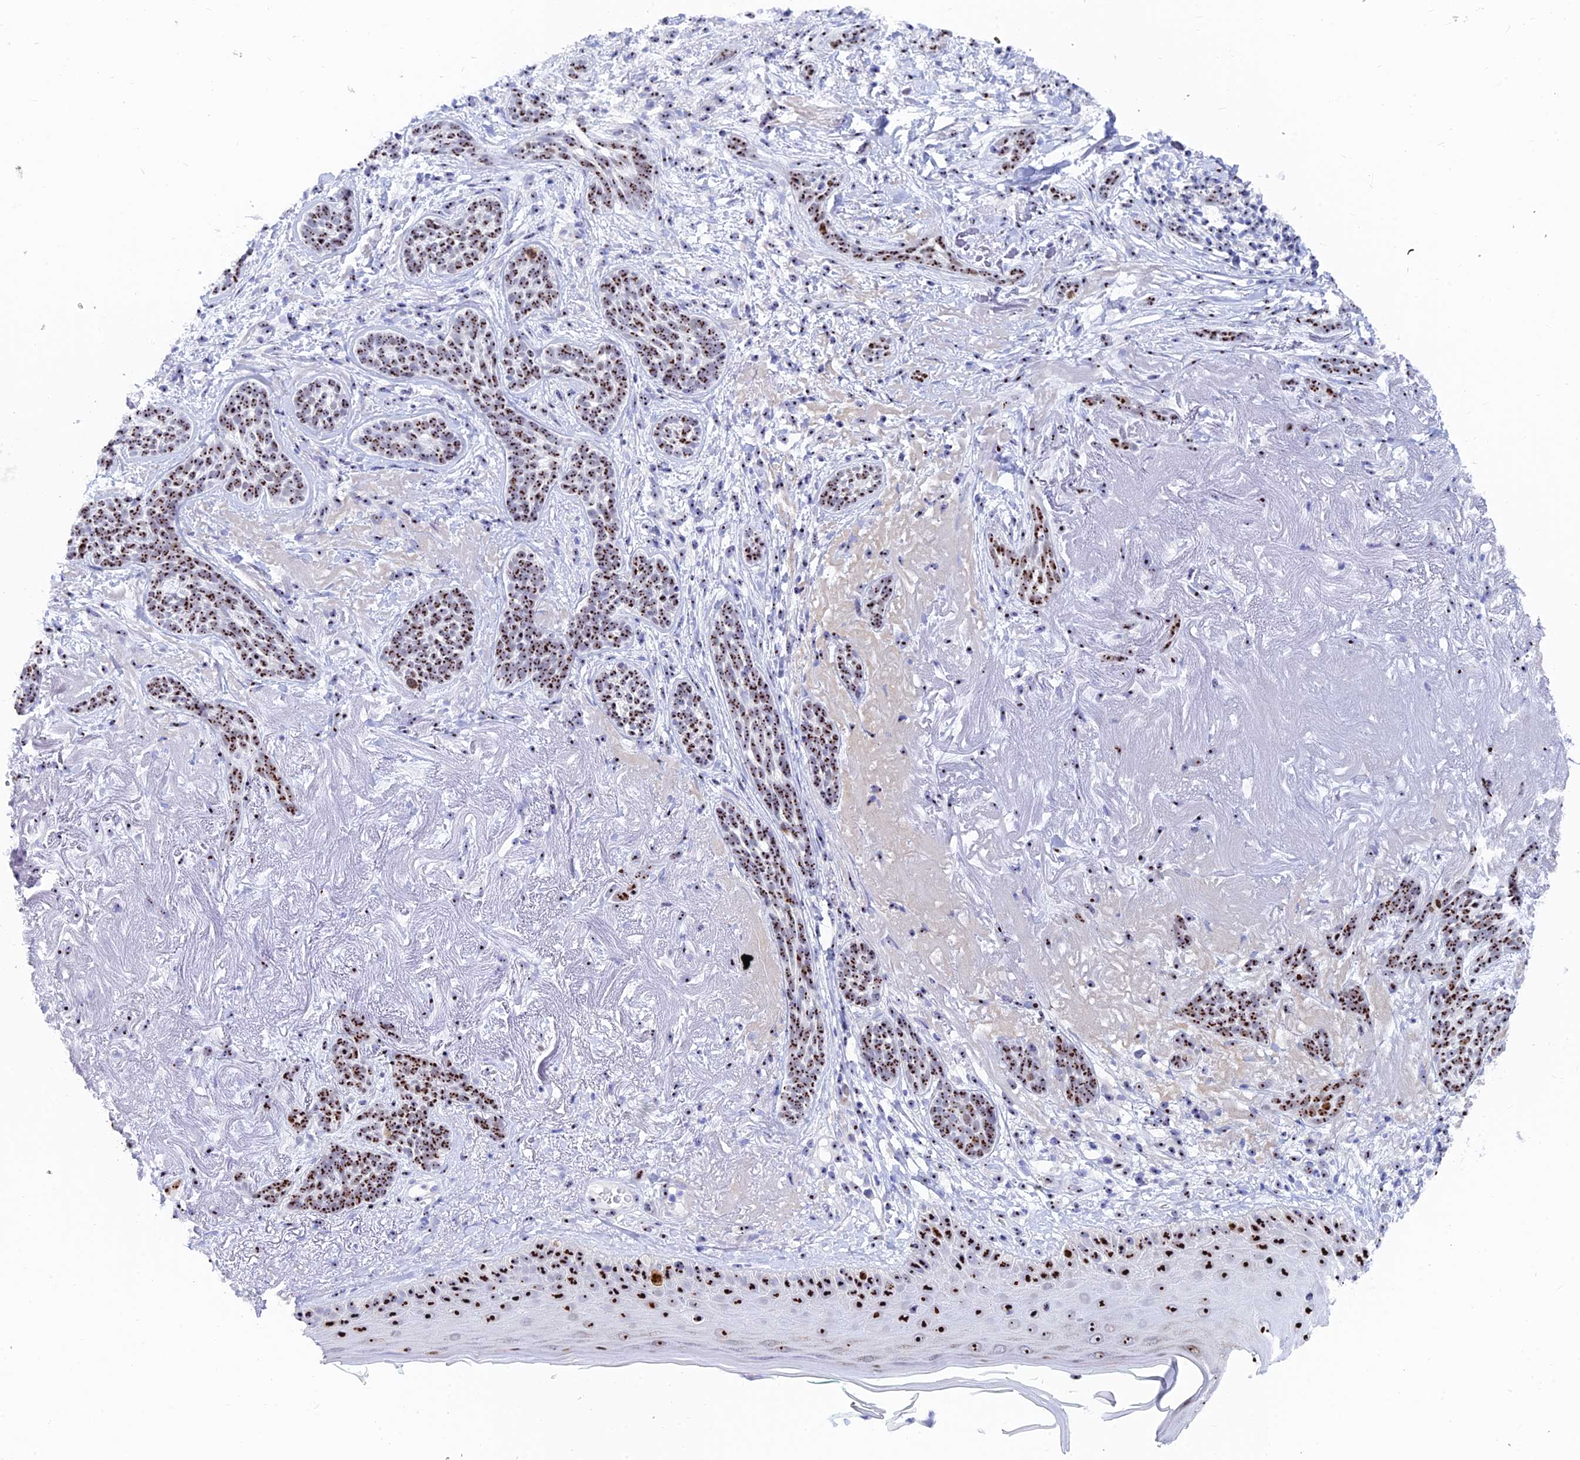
{"staining": {"intensity": "strong", "quantity": ">75%", "location": "nuclear"}, "tissue": "skin cancer", "cell_type": "Tumor cells", "image_type": "cancer", "snomed": [{"axis": "morphology", "description": "Basal cell carcinoma"}, {"axis": "topography", "description": "Skin"}], "caption": "Immunohistochemical staining of basal cell carcinoma (skin) reveals high levels of strong nuclear protein expression in about >75% of tumor cells. The staining was performed using DAB (3,3'-diaminobenzidine) to visualize the protein expression in brown, while the nuclei were stained in blue with hematoxylin (Magnification: 20x).", "gene": "RSL1D1", "patient": {"sex": "male", "age": 71}}